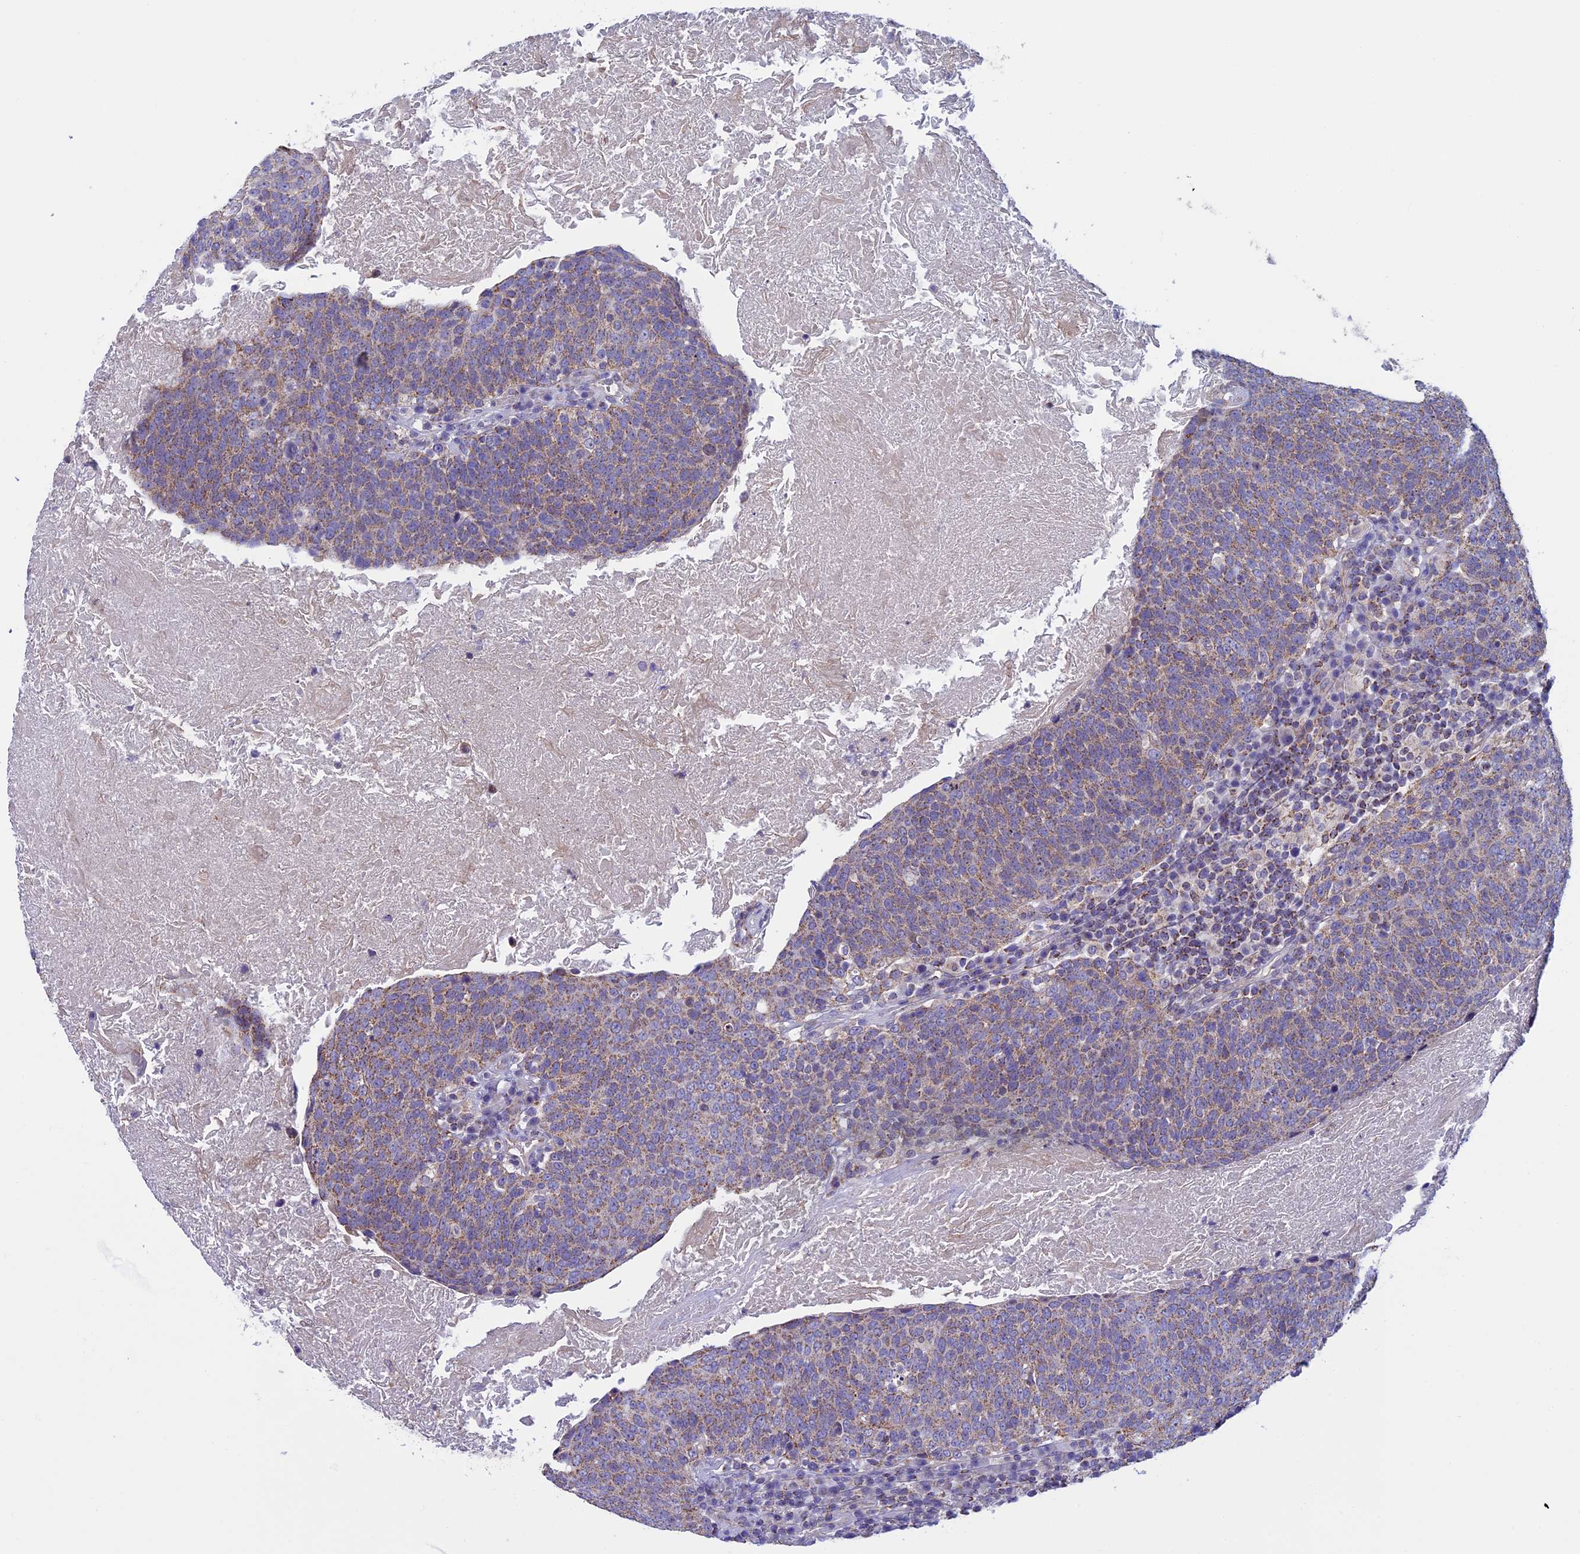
{"staining": {"intensity": "weak", "quantity": ">75%", "location": "cytoplasmic/membranous"}, "tissue": "head and neck cancer", "cell_type": "Tumor cells", "image_type": "cancer", "snomed": [{"axis": "morphology", "description": "Squamous cell carcinoma, NOS"}, {"axis": "morphology", "description": "Squamous cell carcinoma, metastatic, NOS"}, {"axis": "topography", "description": "Lymph node"}, {"axis": "topography", "description": "Head-Neck"}], "caption": "A micrograph of human head and neck cancer stained for a protein reveals weak cytoplasmic/membranous brown staining in tumor cells.", "gene": "MFSD12", "patient": {"sex": "male", "age": 62}}